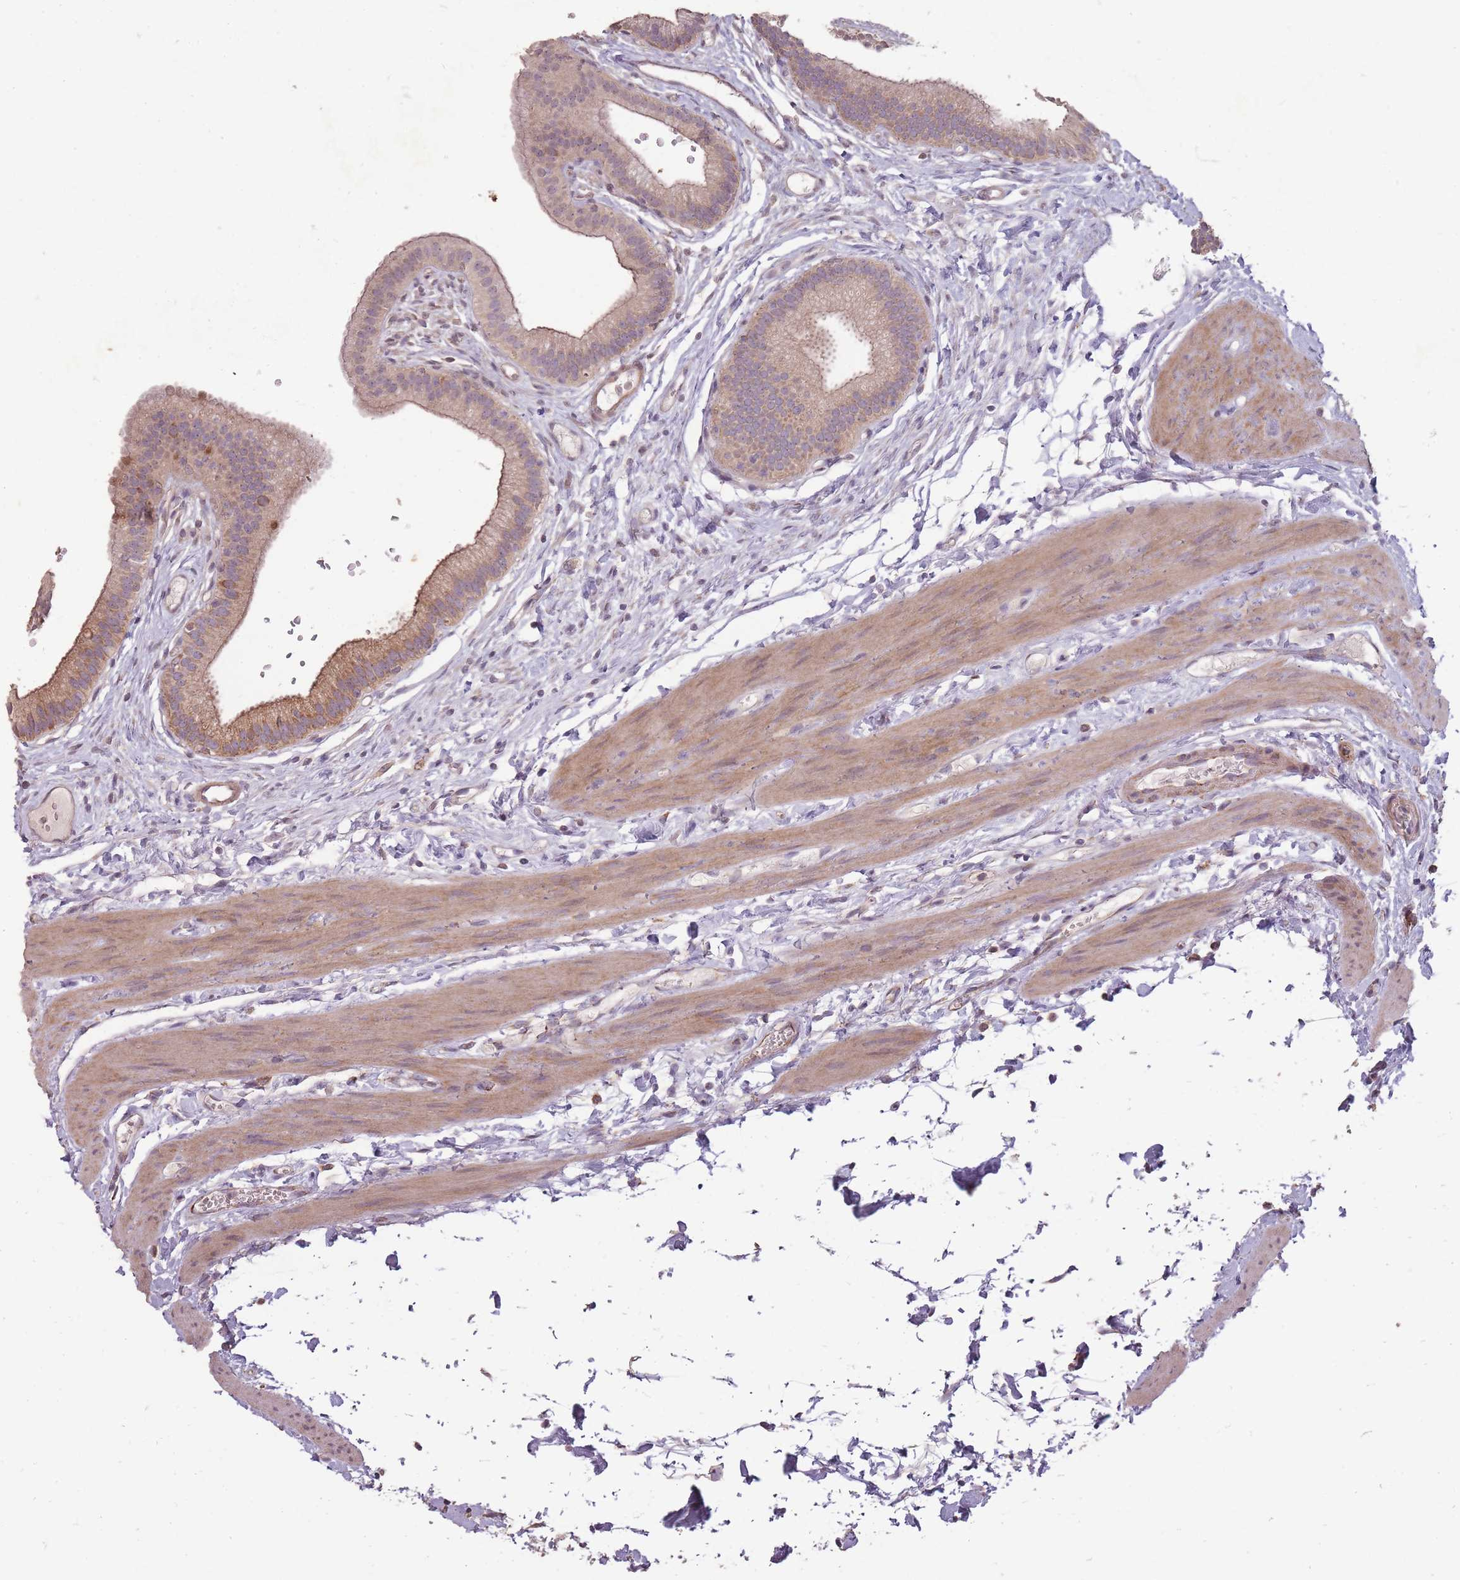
{"staining": {"intensity": "strong", "quantity": "25%-75%", "location": "cytoplasmic/membranous"}, "tissue": "gallbladder", "cell_type": "Glandular cells", "image_type": "normal", "snomed": [{"axis": "morphology", "description": "Normal tissue, NOS"}, {"axis": "topography", "description": "Gallbladder"}], "caption": "Immunohistochemical staining of unremarkable human gallbladder displays 25%-75% levels of strong cytoplasmic/membranous protein expression in about 25%-75% of glandular cells. The protein is stained brown, and the nuclei are stained in blue (DAB IHC with brightfield microscopy, high magnification).", "gene": "CNOT8", "patient": {"sex": "female", "age": 54}}